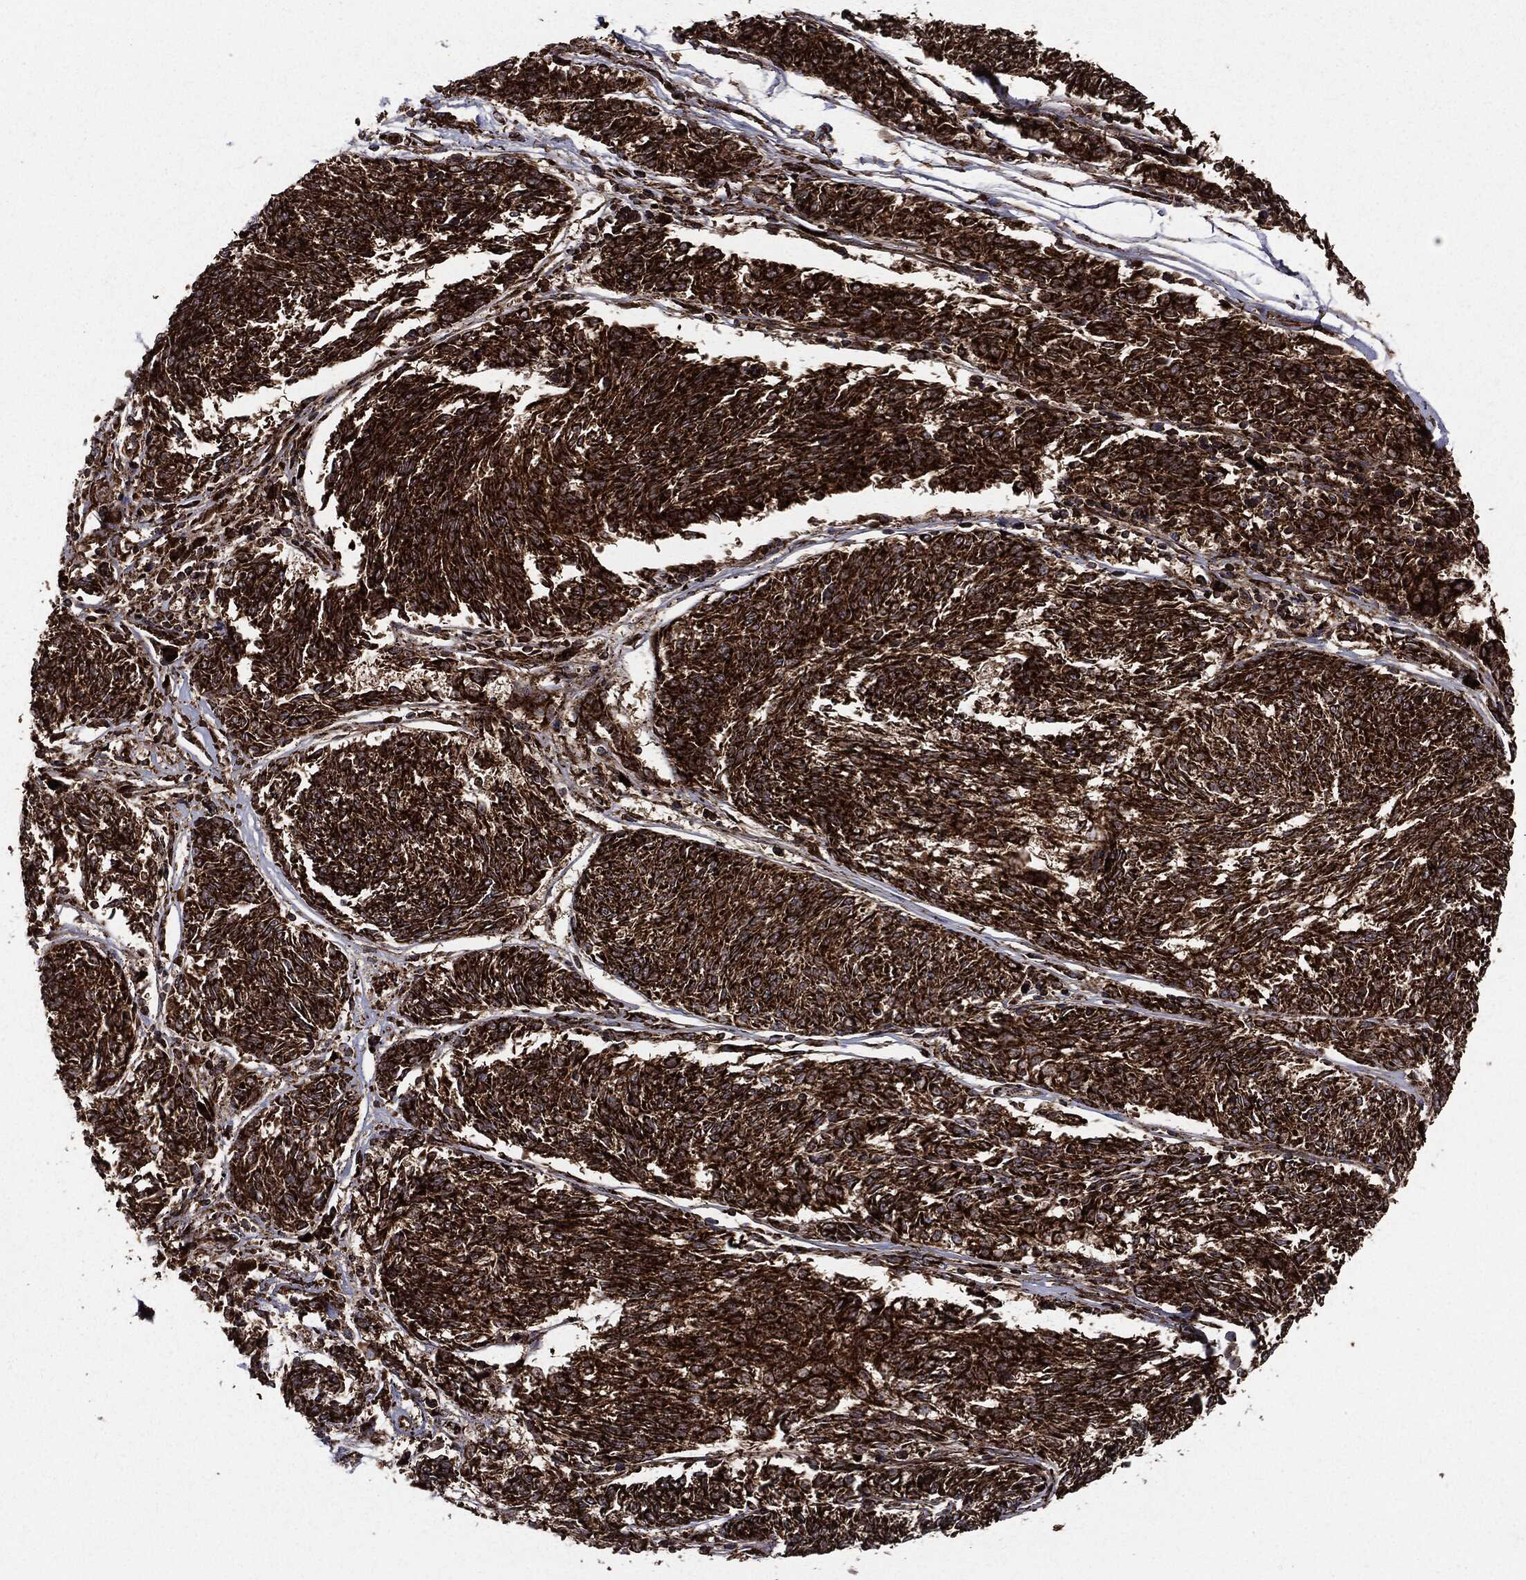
{"staining": {"intensity": "strong", "quantity": ">75%", "location": "cytoplasmic/membranous"}, "tissue": "melanoma", "cell_type": "Tumor cells", "image_type": "cancer", "snomed": [{"axis": "morphology", "description": "Malignant melanoma, NOS"}, {"axis": "topography", "description": "Skin"}], "caption": "Immunohistochemical staining of human malignant melanoma demonstrates strong cytoplasmic/membranous protein staining in about >75% of tumor cells. (IHC, brightfield microscopy, high magnification).", "gene": "MAP2K1", "patient": {"sex": "female", "age": 72}}